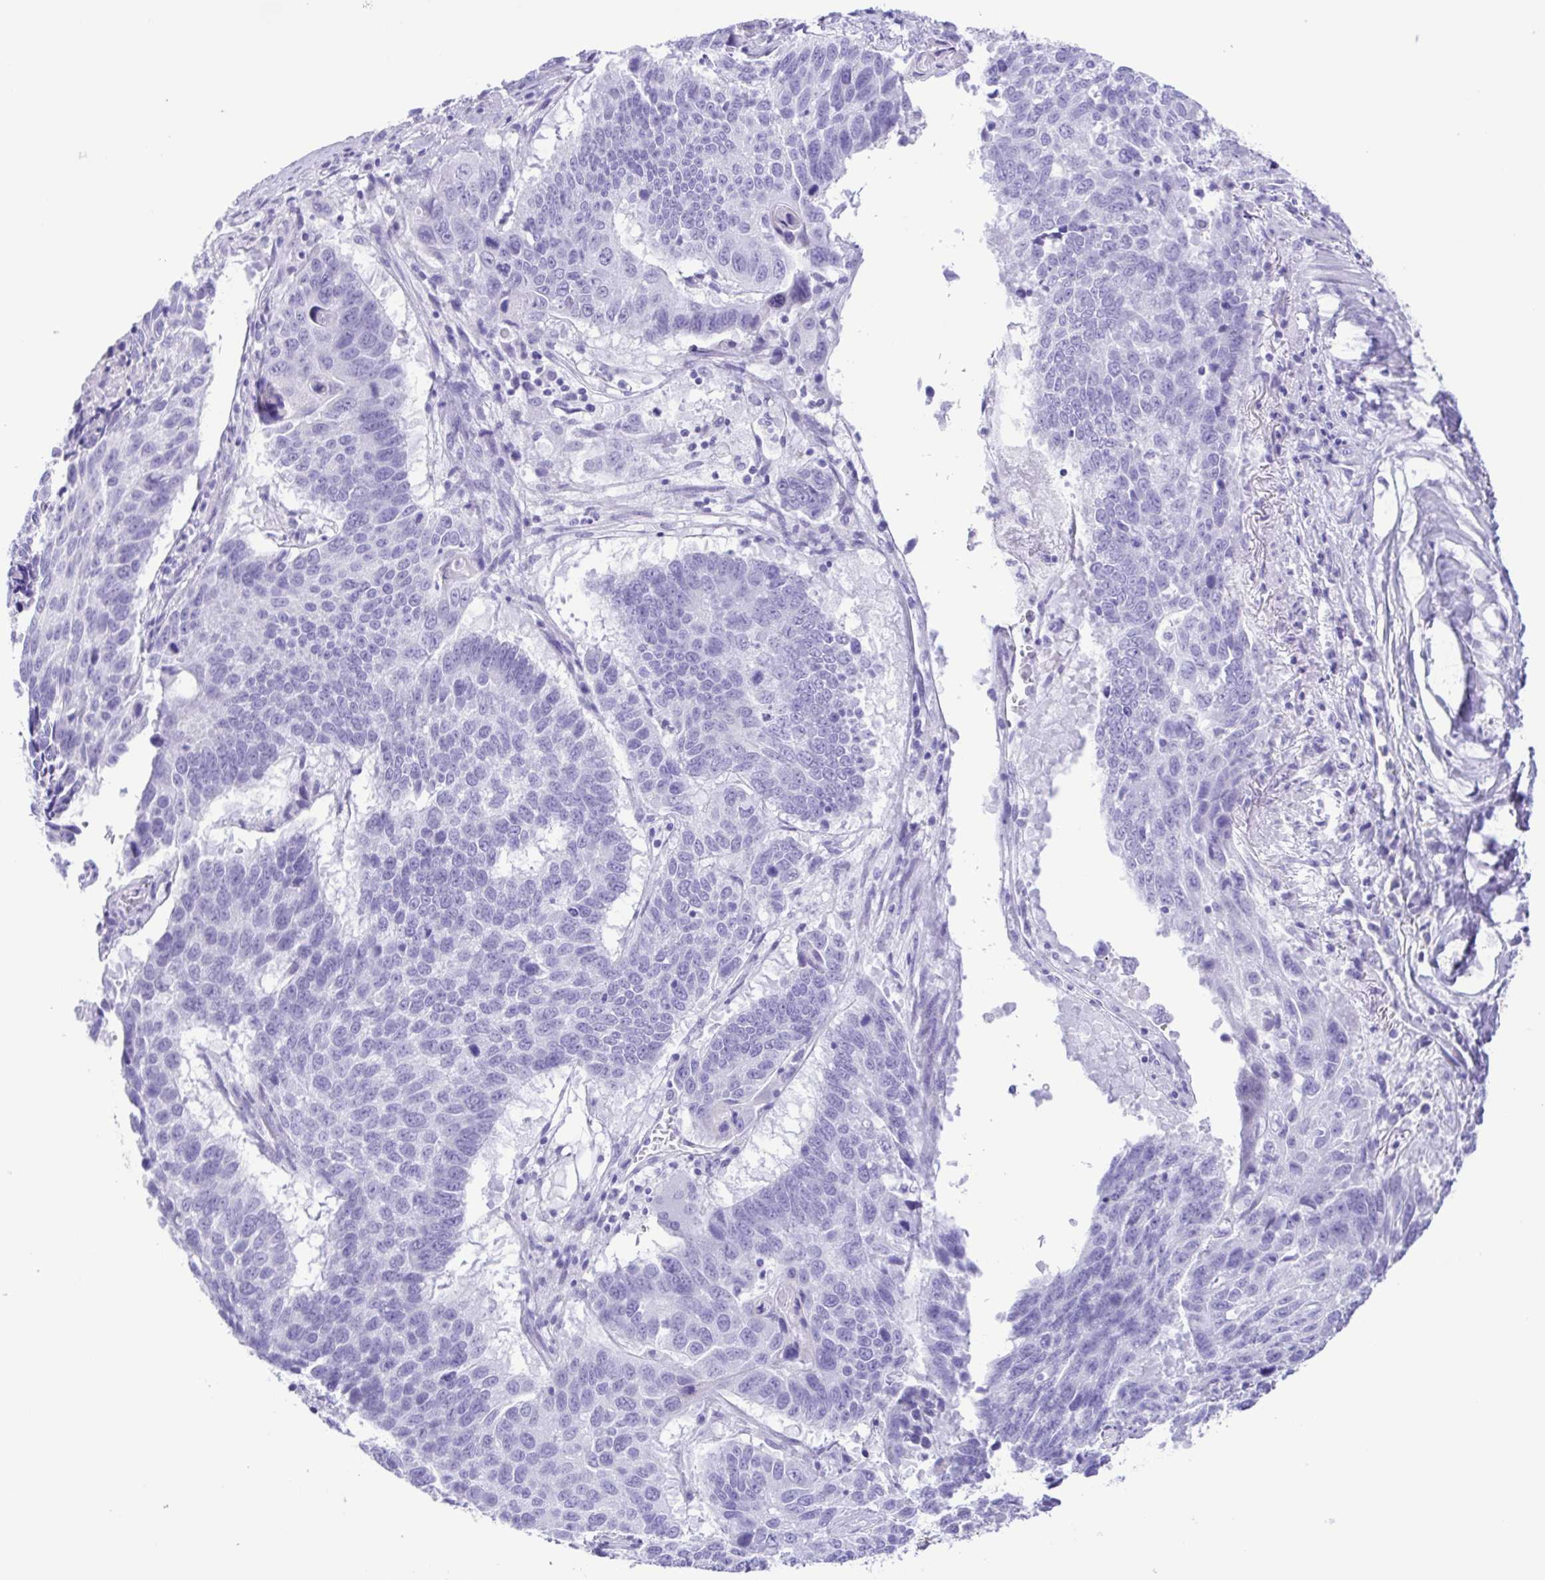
{"staining": {"intensity": "negative", "quantity": "none", "location": "none"}, "tissue": "lung cancer", "cell_type": "Tumor cells", "image_type": "cancer", "snomed": [{"axis": "morphology", "description": "Squamous cell carcinoma, NOS"}, {"axis": "topography", "description": "Lung"}], "caption": "A micrograph of squamous cell carcinoma (lung) stained for a protein reveals no brown staining in tumor cells.", "gene": "CASP14", "patient": {"sex": "male", "age": 73}}